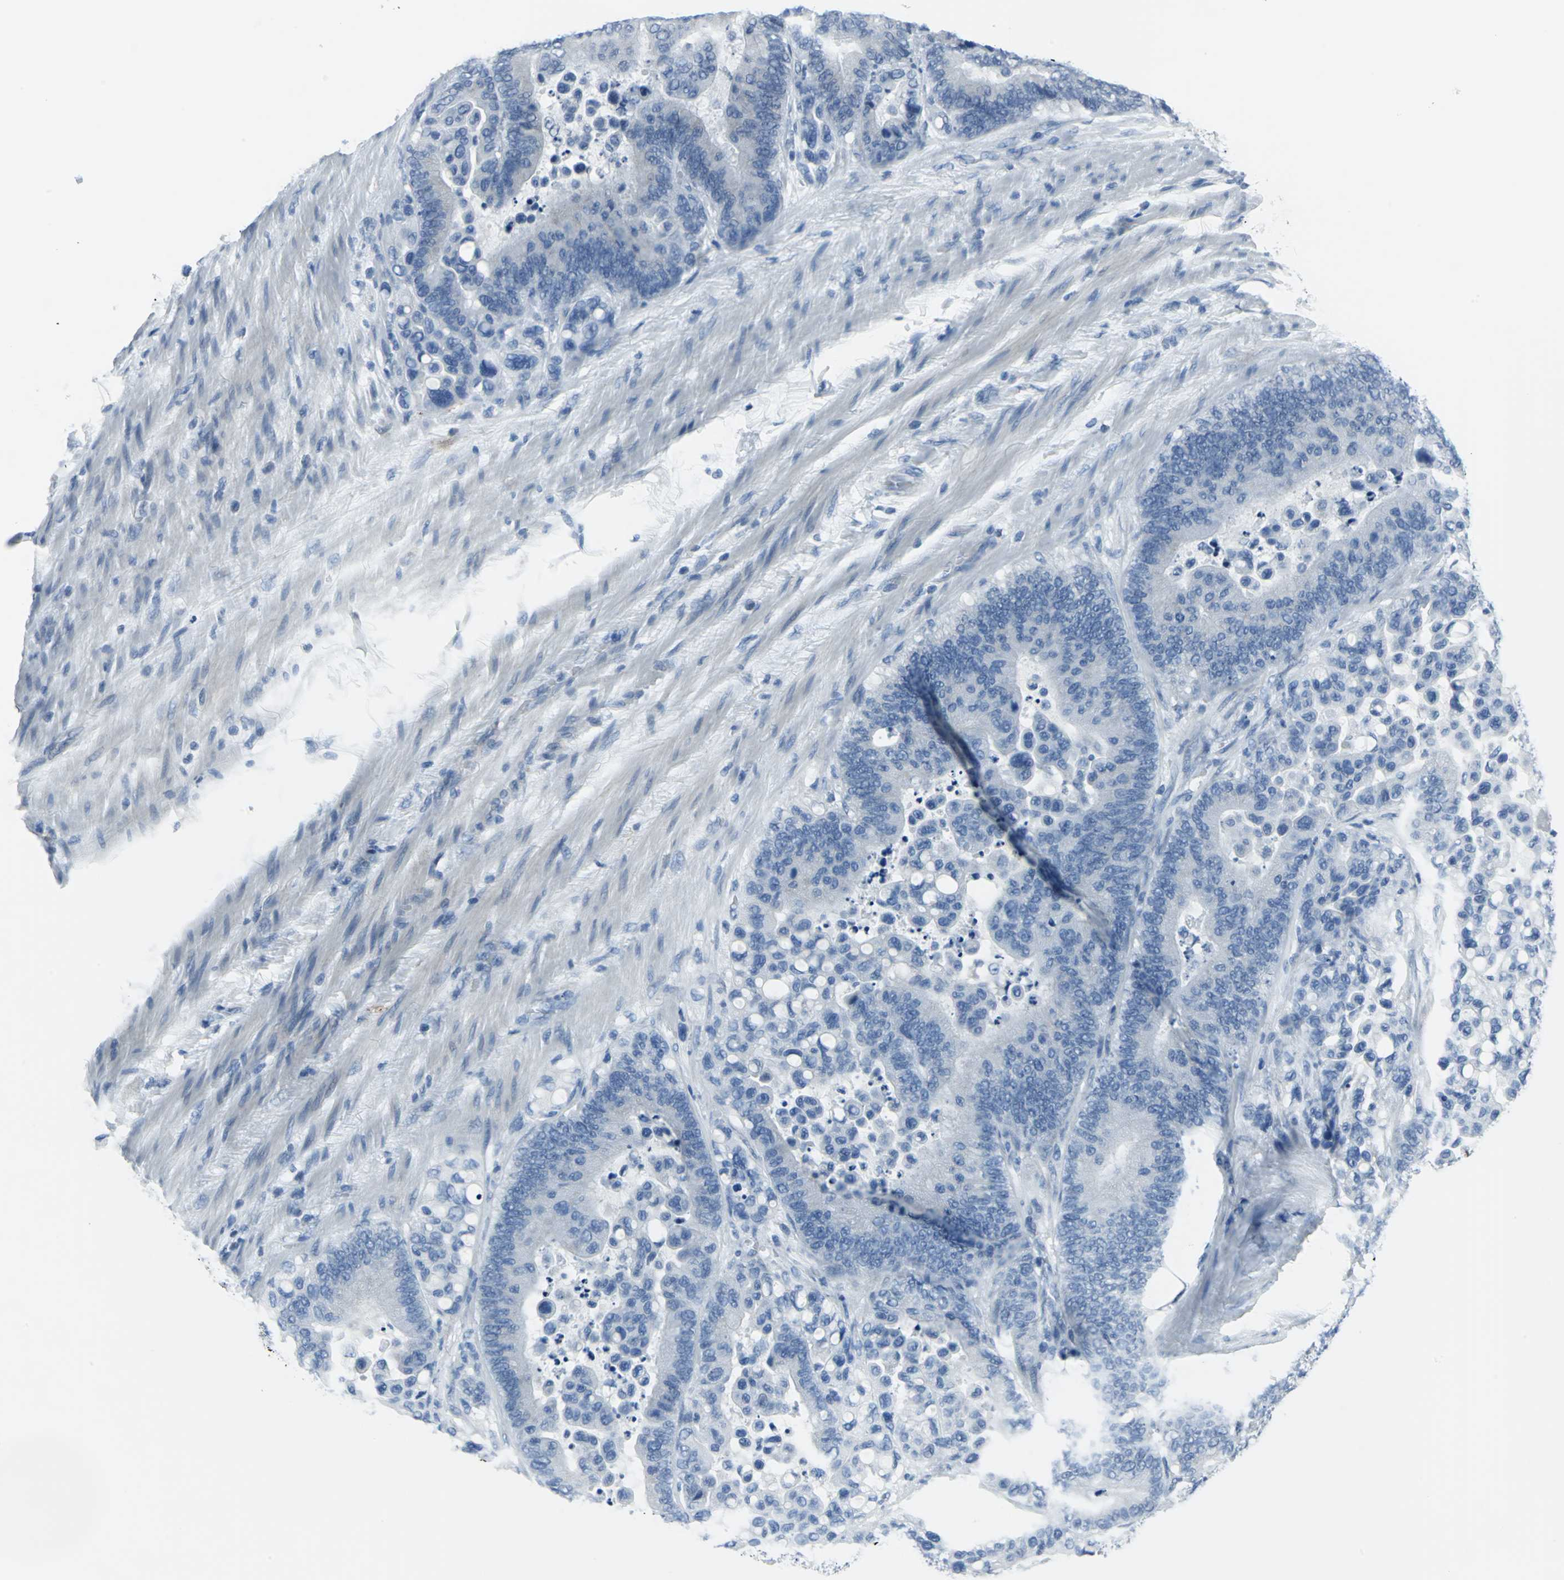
{"staining": {"intensity": "negative", "quantity": "none", "location": "none"}, "tissue": "colorectal cancer", "cell_type": "Tumor cells", "image_type": "cancer", "snomed": [{"axis": "morphology", "description": "Normal tissue, NOS"}, {"axis": "morphology", "description": "Adenocarcinoma, NOS"}, {"axis": "topography", "description": "Colon"}], "caption": "The photomicrograph exhibits no staining of tumor cells in colorectal cancer (adenocarcinoma).", "gene": "CYB5A", "patient": {"sex": "male", "age": 82}}